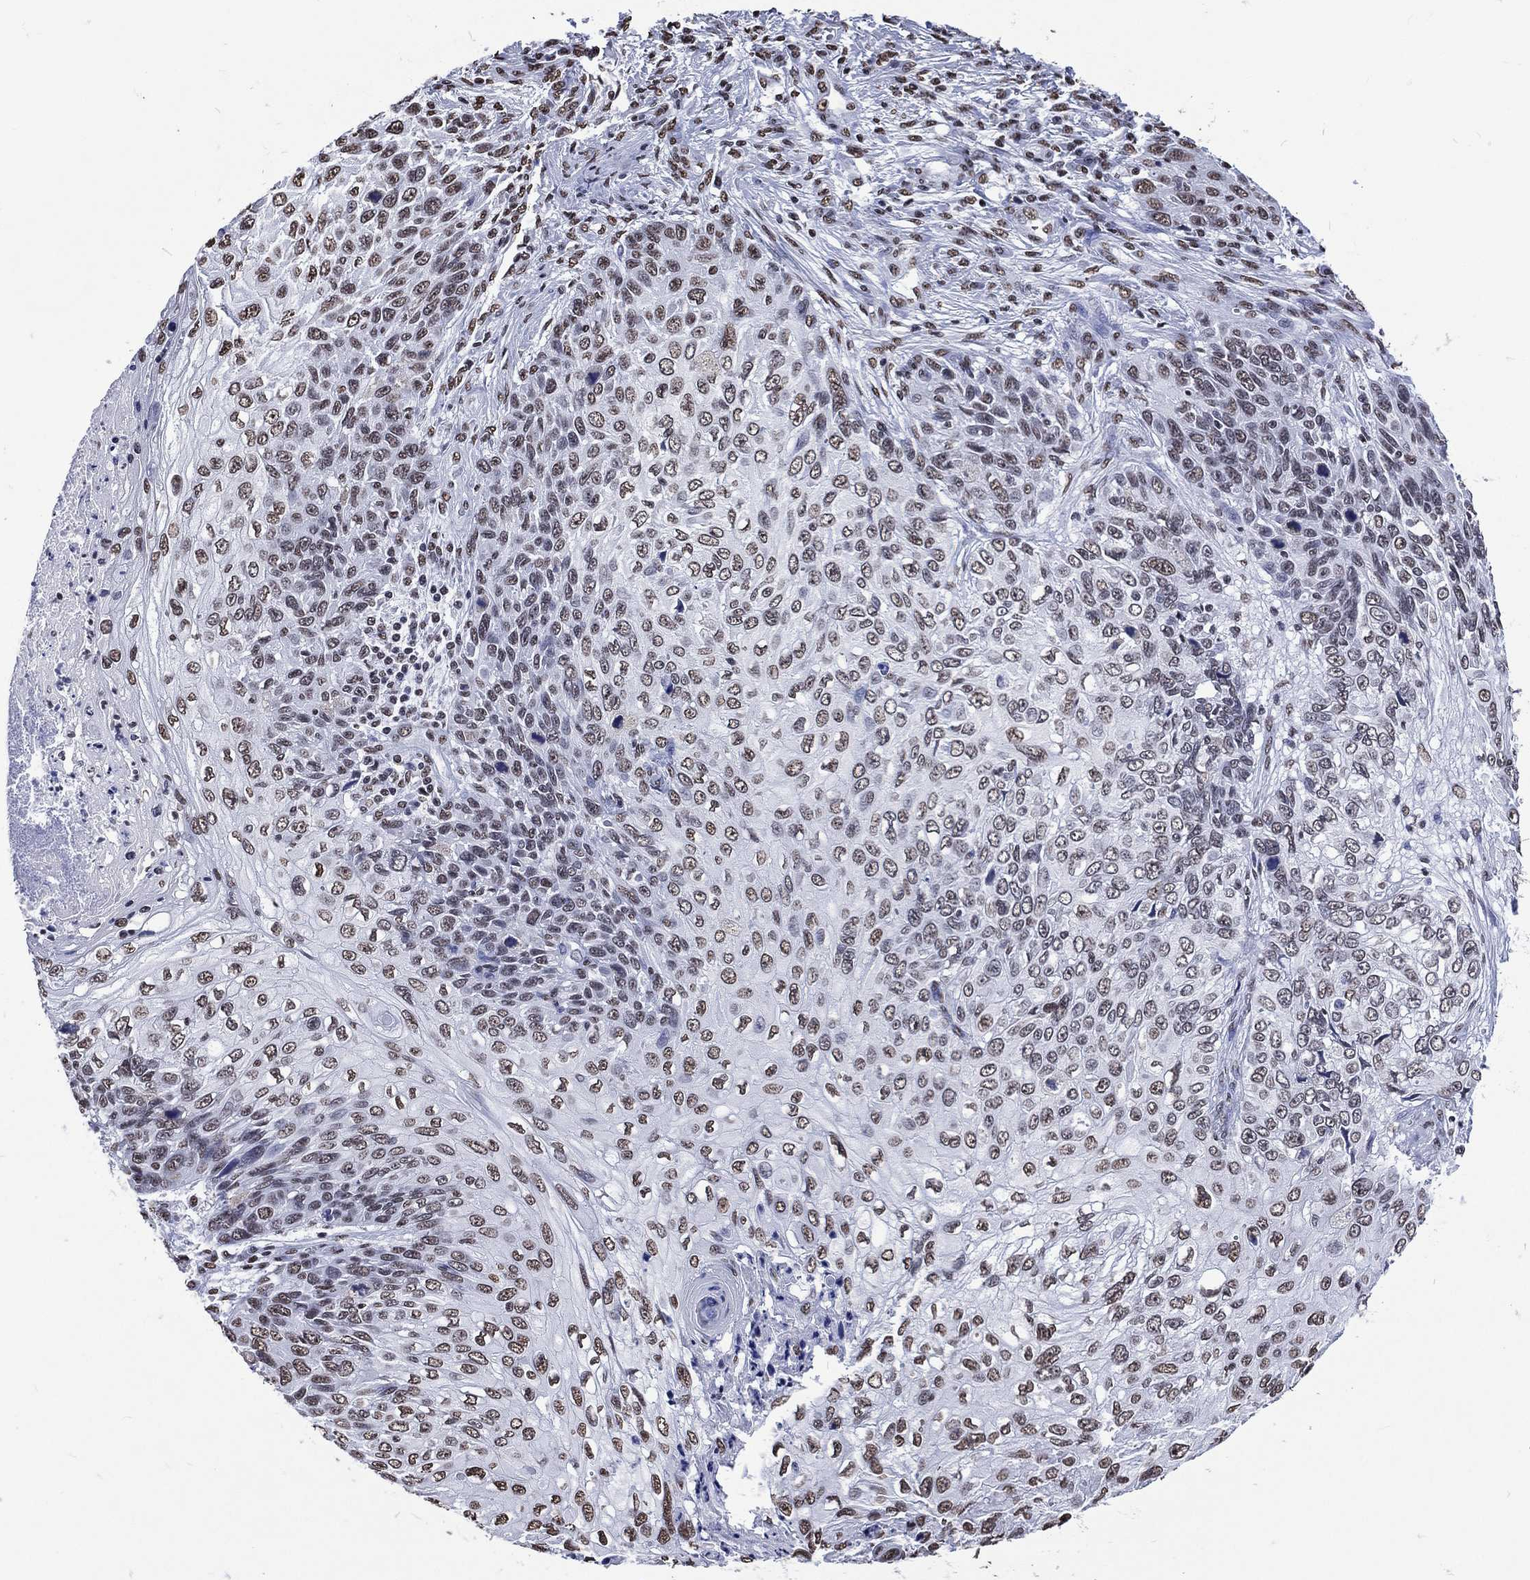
{"staining": {"intensity": "moderate", "quantity": "25%-75%", "location": "nuclear"}, "tissue": "skin cancer", "cell_type": "Tumor cells", "image_type": "cancer", "snomed": [{"axis": "morphology", "description": "Squamous cell carcinoma, NOS"}, {"axis": "topography", "description": "Skin"}], "caption": "Human skin squamous cell carcinoma stained for a protein (brown) reveals moderate nuclear positive positivity in about 25%-75% of tumor cells.", "gene": "RETREG2", "patient": {"sex": "male", "age": 92}}